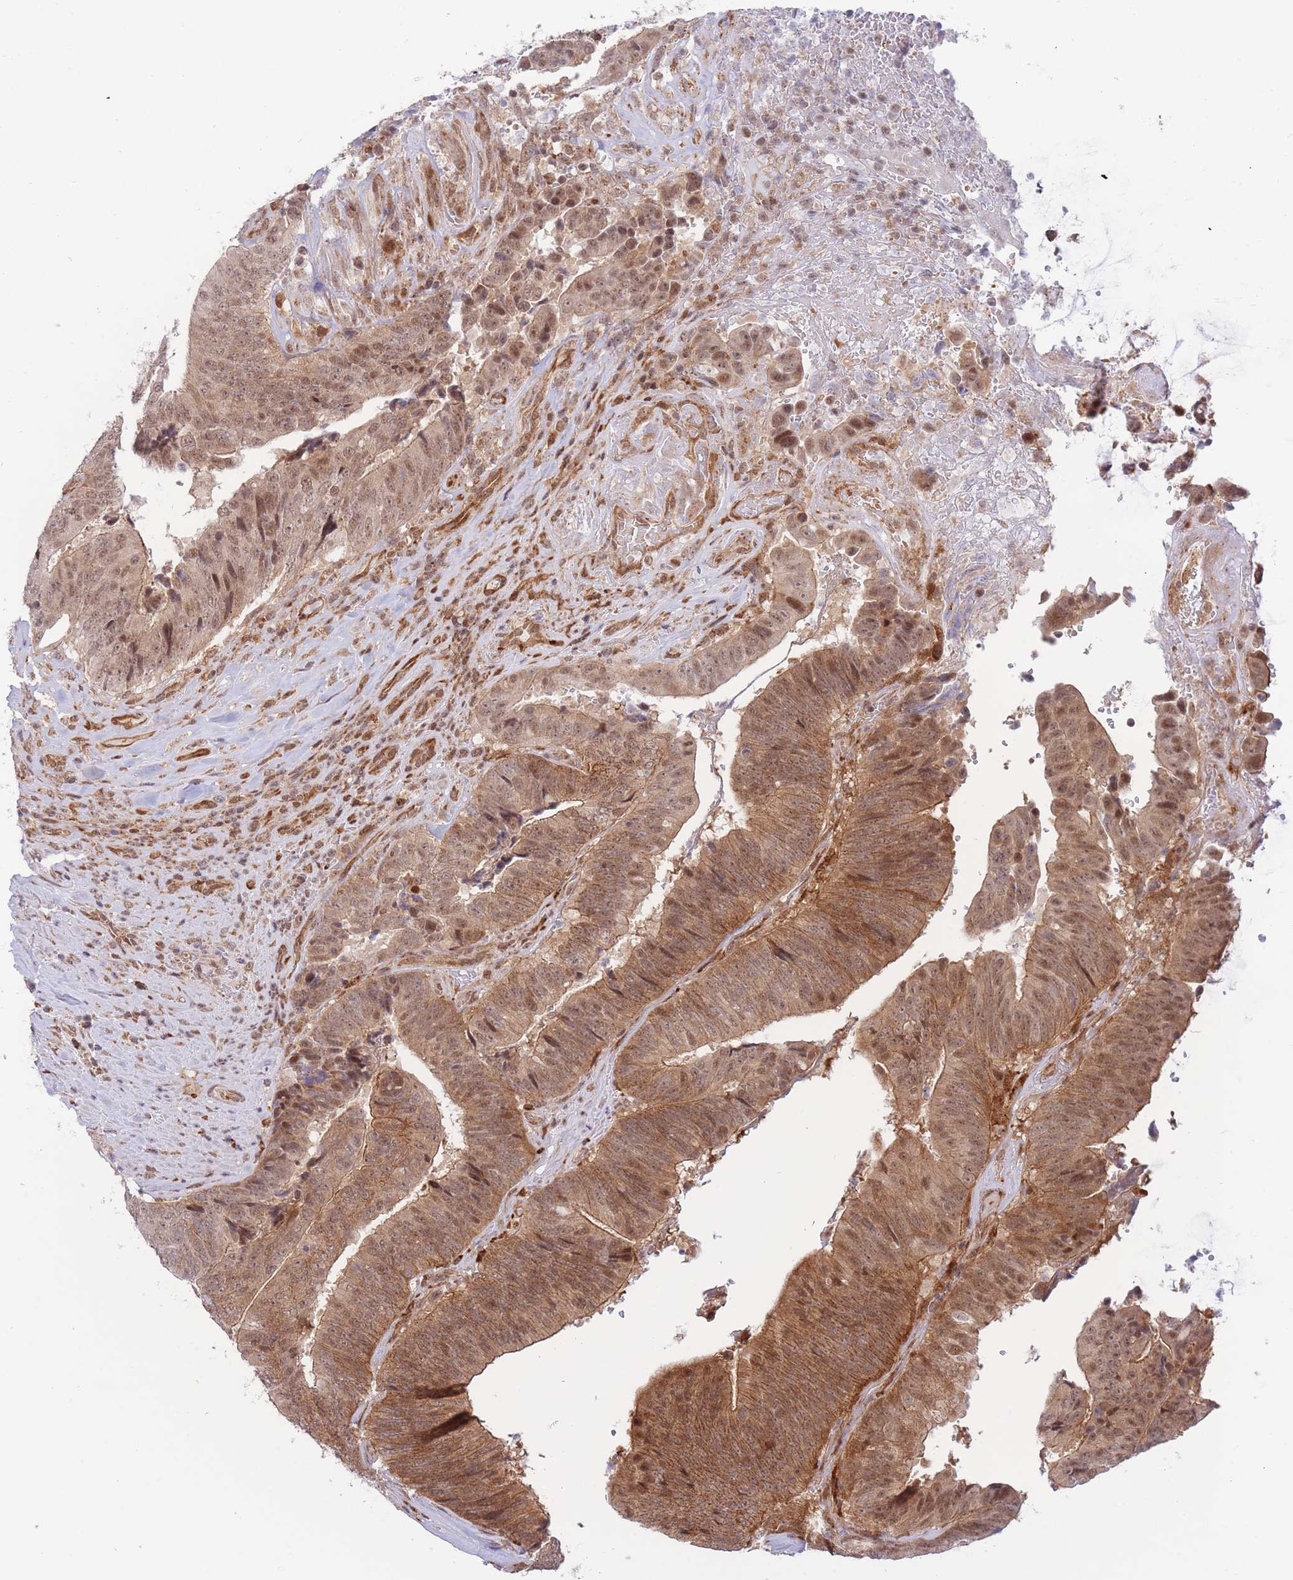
{"staining": {"intensity": "moderate", "quantity": ">75%", "location": "cytoplasmic/membranous,nuclear"}, "tissue": "colorectal cancer", "cell_type": "Tumor cells", "image_type": "cancer", "snomed": [{"axis": "morphology", "description": "Adenocarcinoma, NOS"}, {"axis": "topography", "description": "Rectum"}], "caption": "A histopathology image of human colorectal adenocarcinoma stained for a protein demonstrates moderate cytoplasmic/membranous and nuclear brown staining in tumor cells.", "gene": "BOD1L1", "patient": {"sex": "male", "age": 72}}